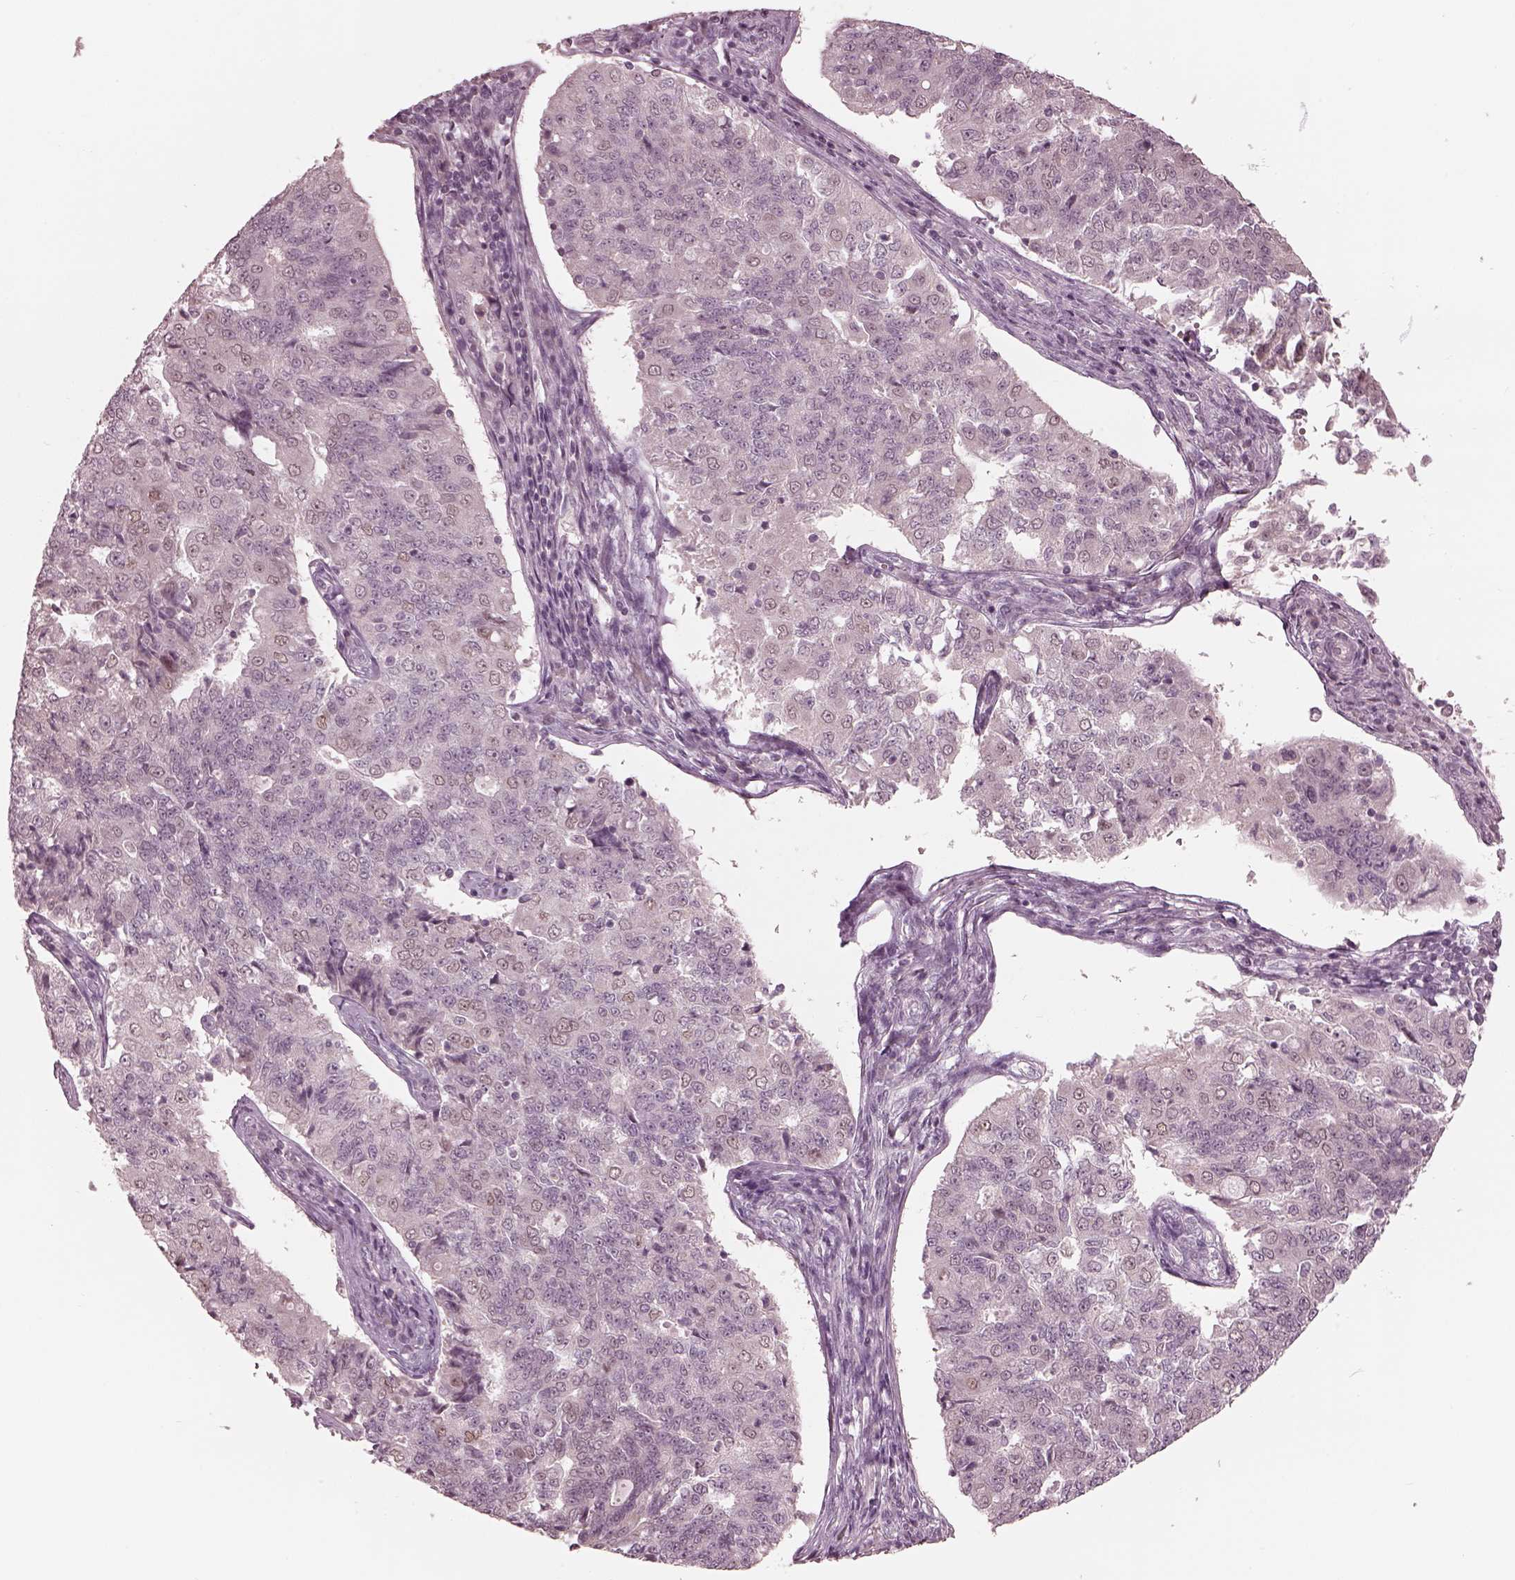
{"staining": {"intensity": "negative", "quantity": "none", "location": "none"}, "tissue": "endometrial cancer", "cell_type": "Tumor cells", "image_type": "cancer", "snomed": [{"axis": "morphology", "description": "Adenocarcinoma, NOS"}, {"axis": "topography", "description": "Endometrium"}], "caption": "High power microscopy image of an immunohistochemistry (IHC) photomicrograph of endometrial cancer (adenocarcinoma), revealing no significant staining in tumor cells.", "gene": "IQCG", "patient": {"sex": "female", "age": 43}}